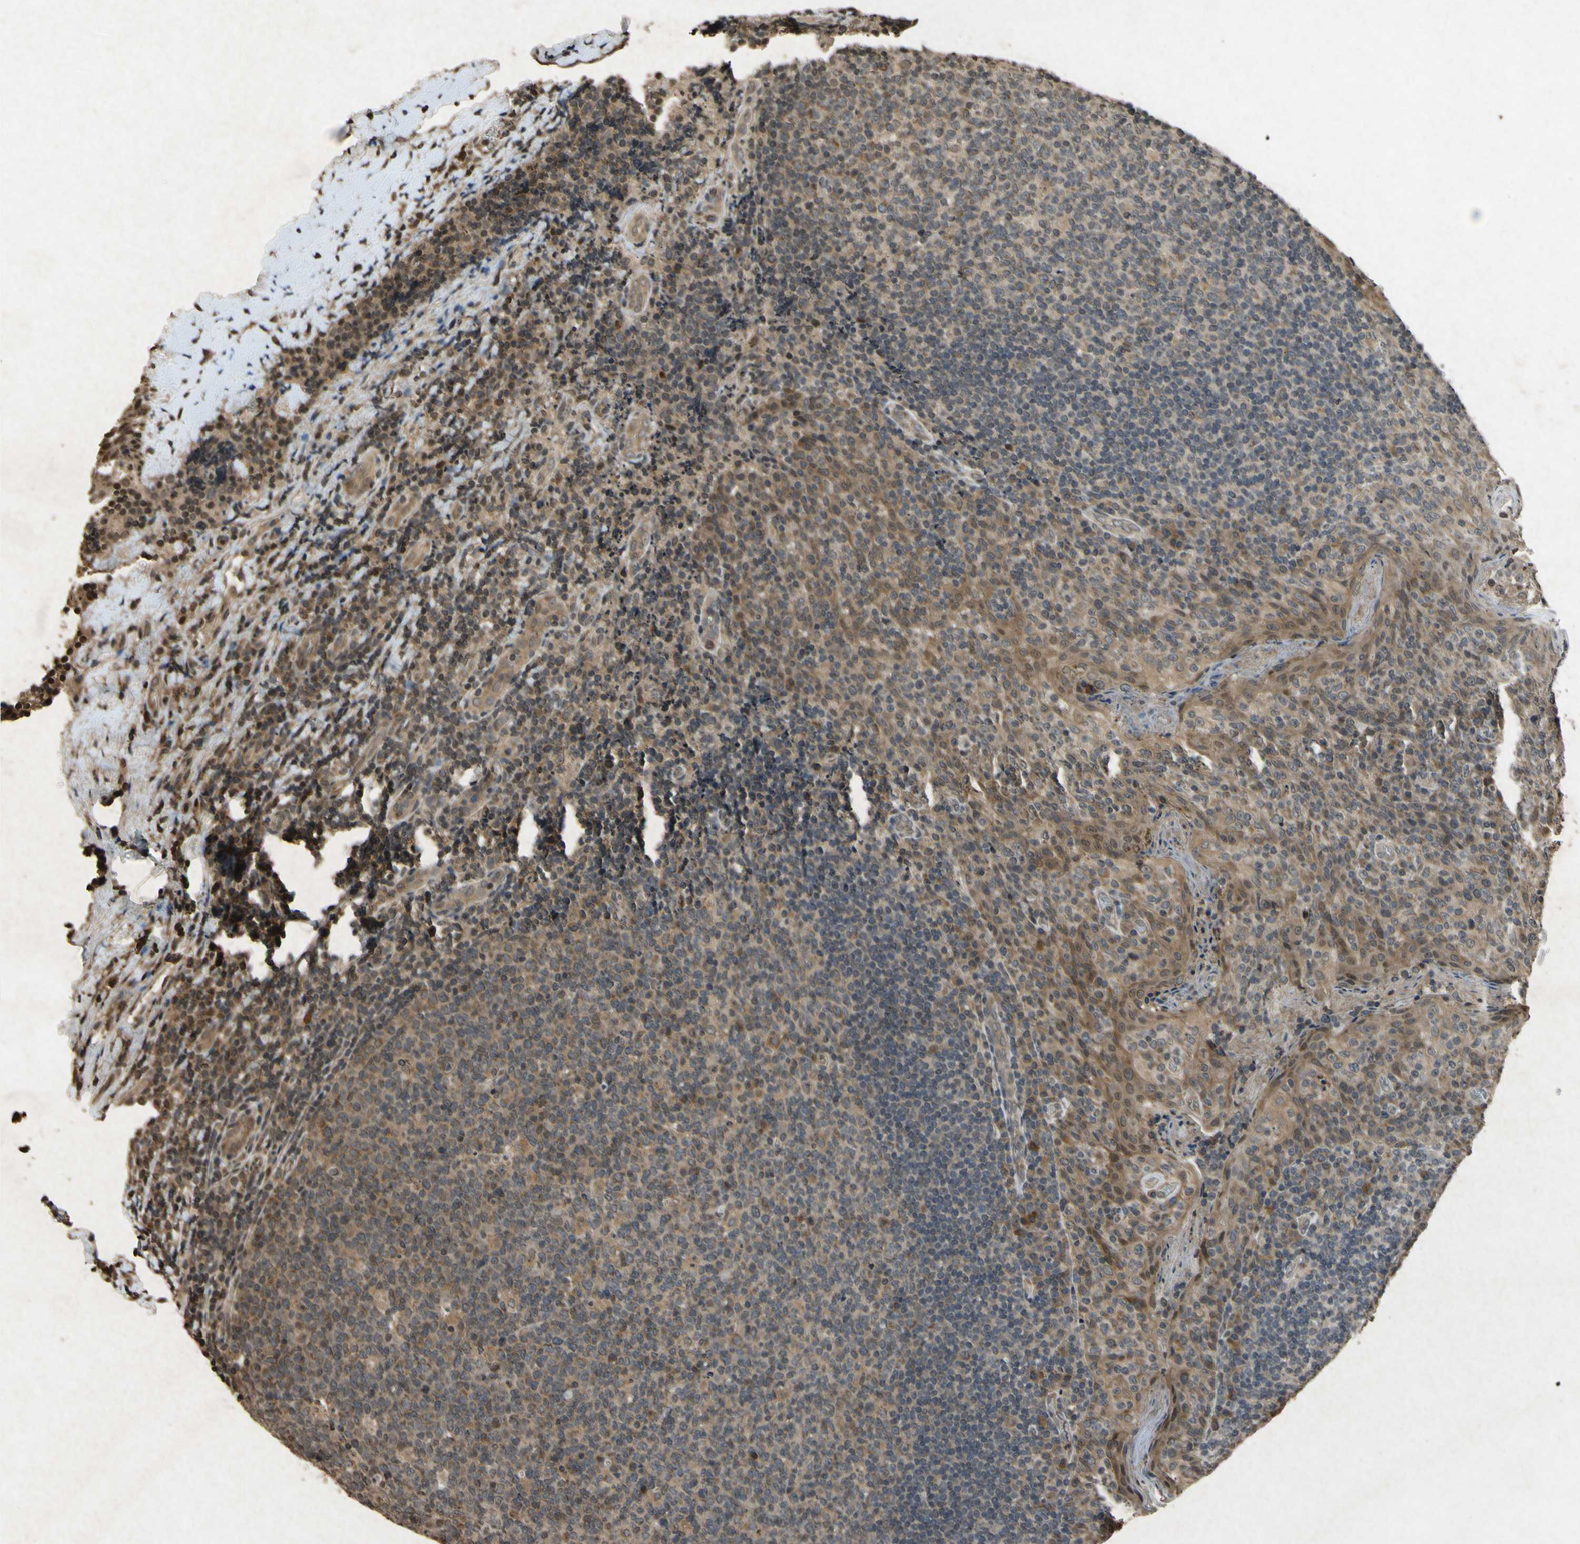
{"staining": {"intensity": "moderate", "quantity": ">75%", "location": "cytoplasmic/membranous"}, "tissue": "tonsil", "cell_type": "Germinal center cells", "image_type": "normal", "snomed": [{"axis": "morphology", "description": "Normal tissue, NOS"}, {"axis": "topography", "description": "Tonsil"}], "caption": "IHC photomicrograph of normal tonsil: human tonsil stained using immunohistochemistry shows medium levels of moderate protein expression localized specifically in the cytoplasmic/membranous of germinal center cells, appearing as a cytoplasmic/membranous brown color.", "gene": "ATP6V1H", "patient": {"sex": "male", "age": 17}}